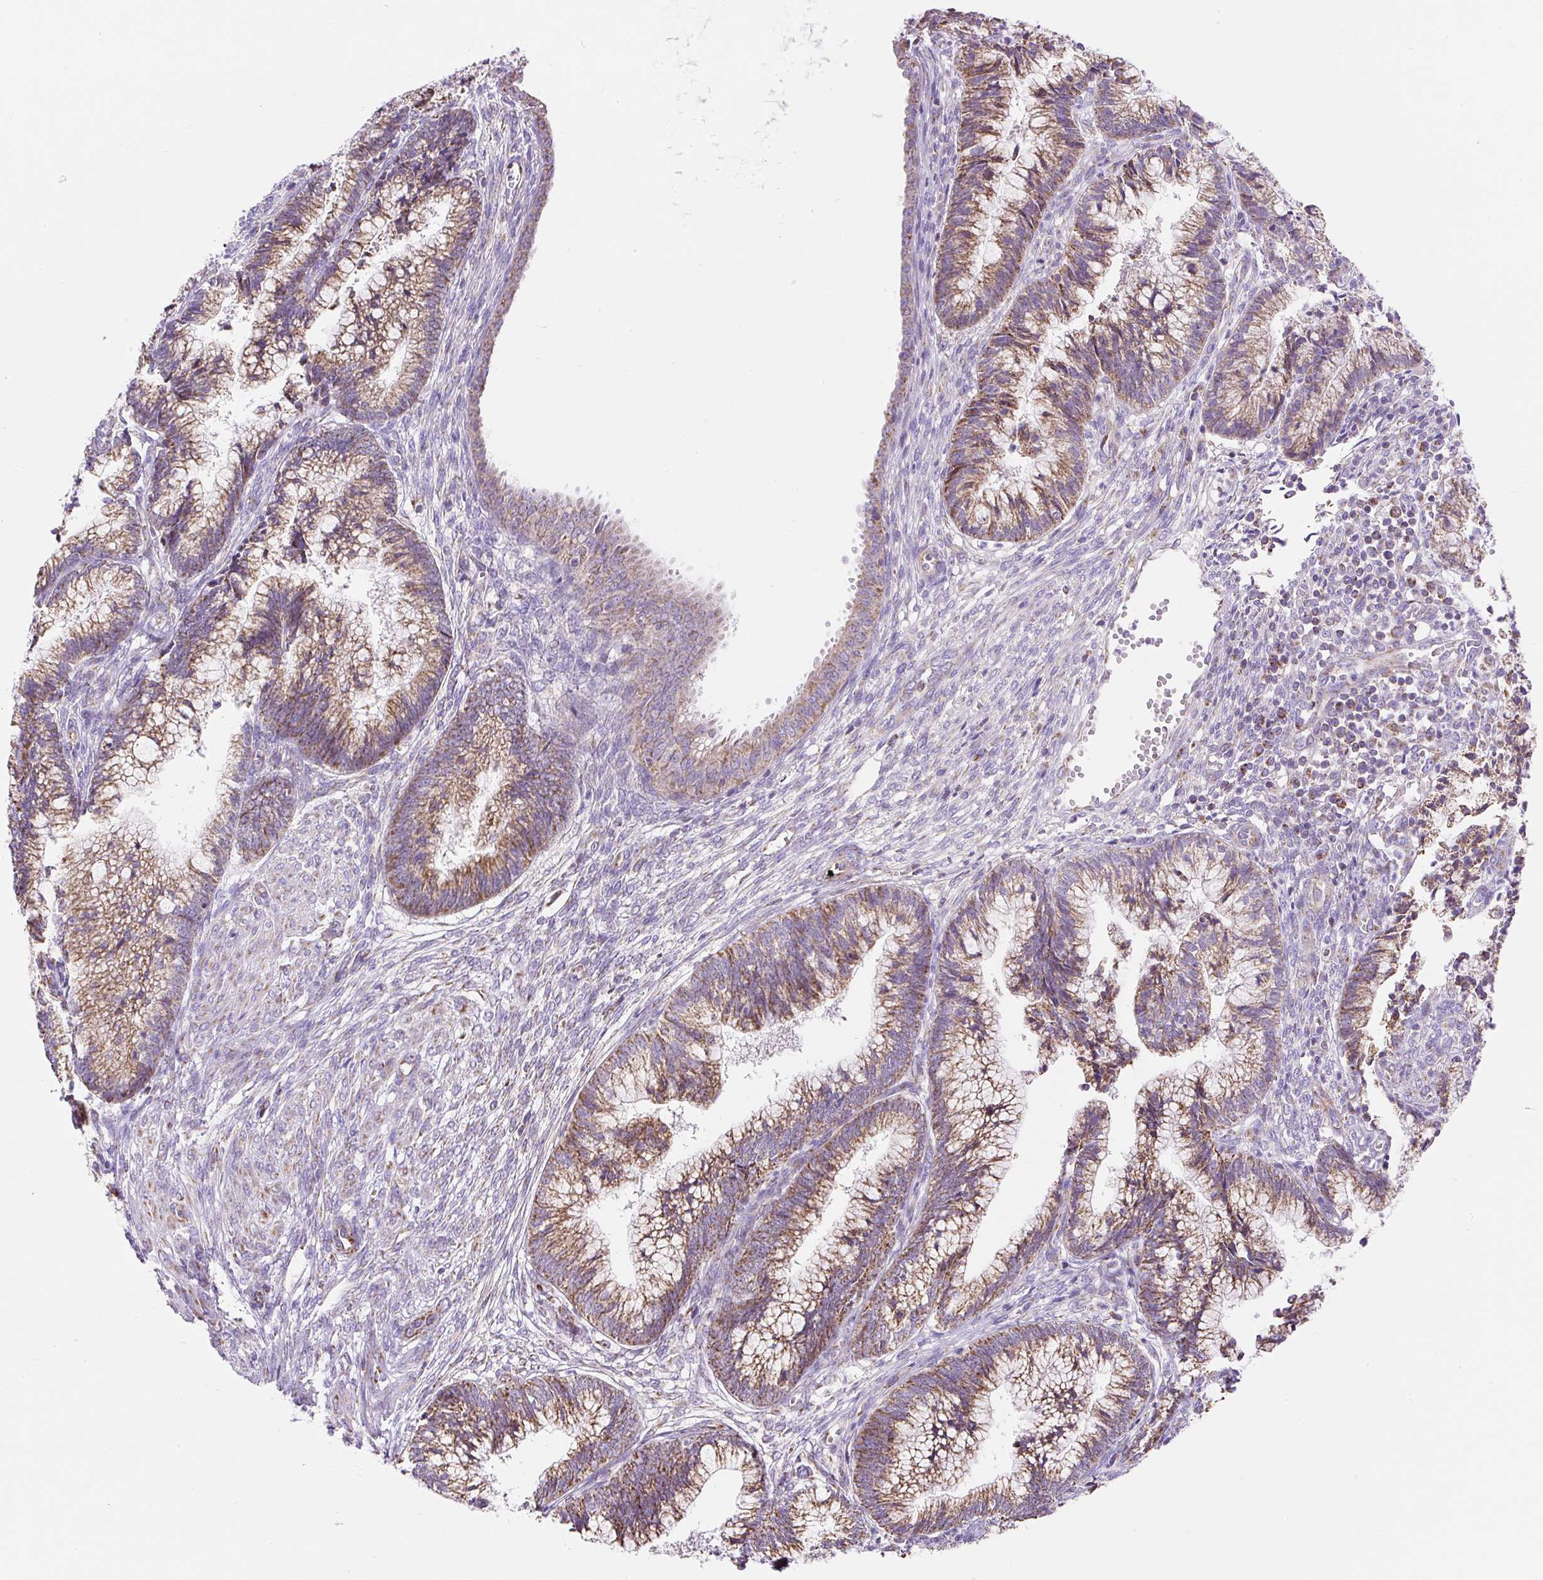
{"staining": {"intensity": "moderate", "quantity": ">75%", "location": "cytoplasmic/membranous"}, "tissue": "cervical cancer", "cell_type": "Tumor cells", "image_type": "cancer", "snomed": [{"axis": "morphology", "description": "Adenocarcinoma, NOS"}, {"axis": "topography", "description": "Cervix"}], "caption": "Moderate cytoplasmic/membranous expression for a protein is seen in approximately >75% of tumor cells of cervical cancer (adenocarcinoma) using immunohistochemistry.", "gene": "DAAM2", "patient": {"sex": "female", "age": 44}}